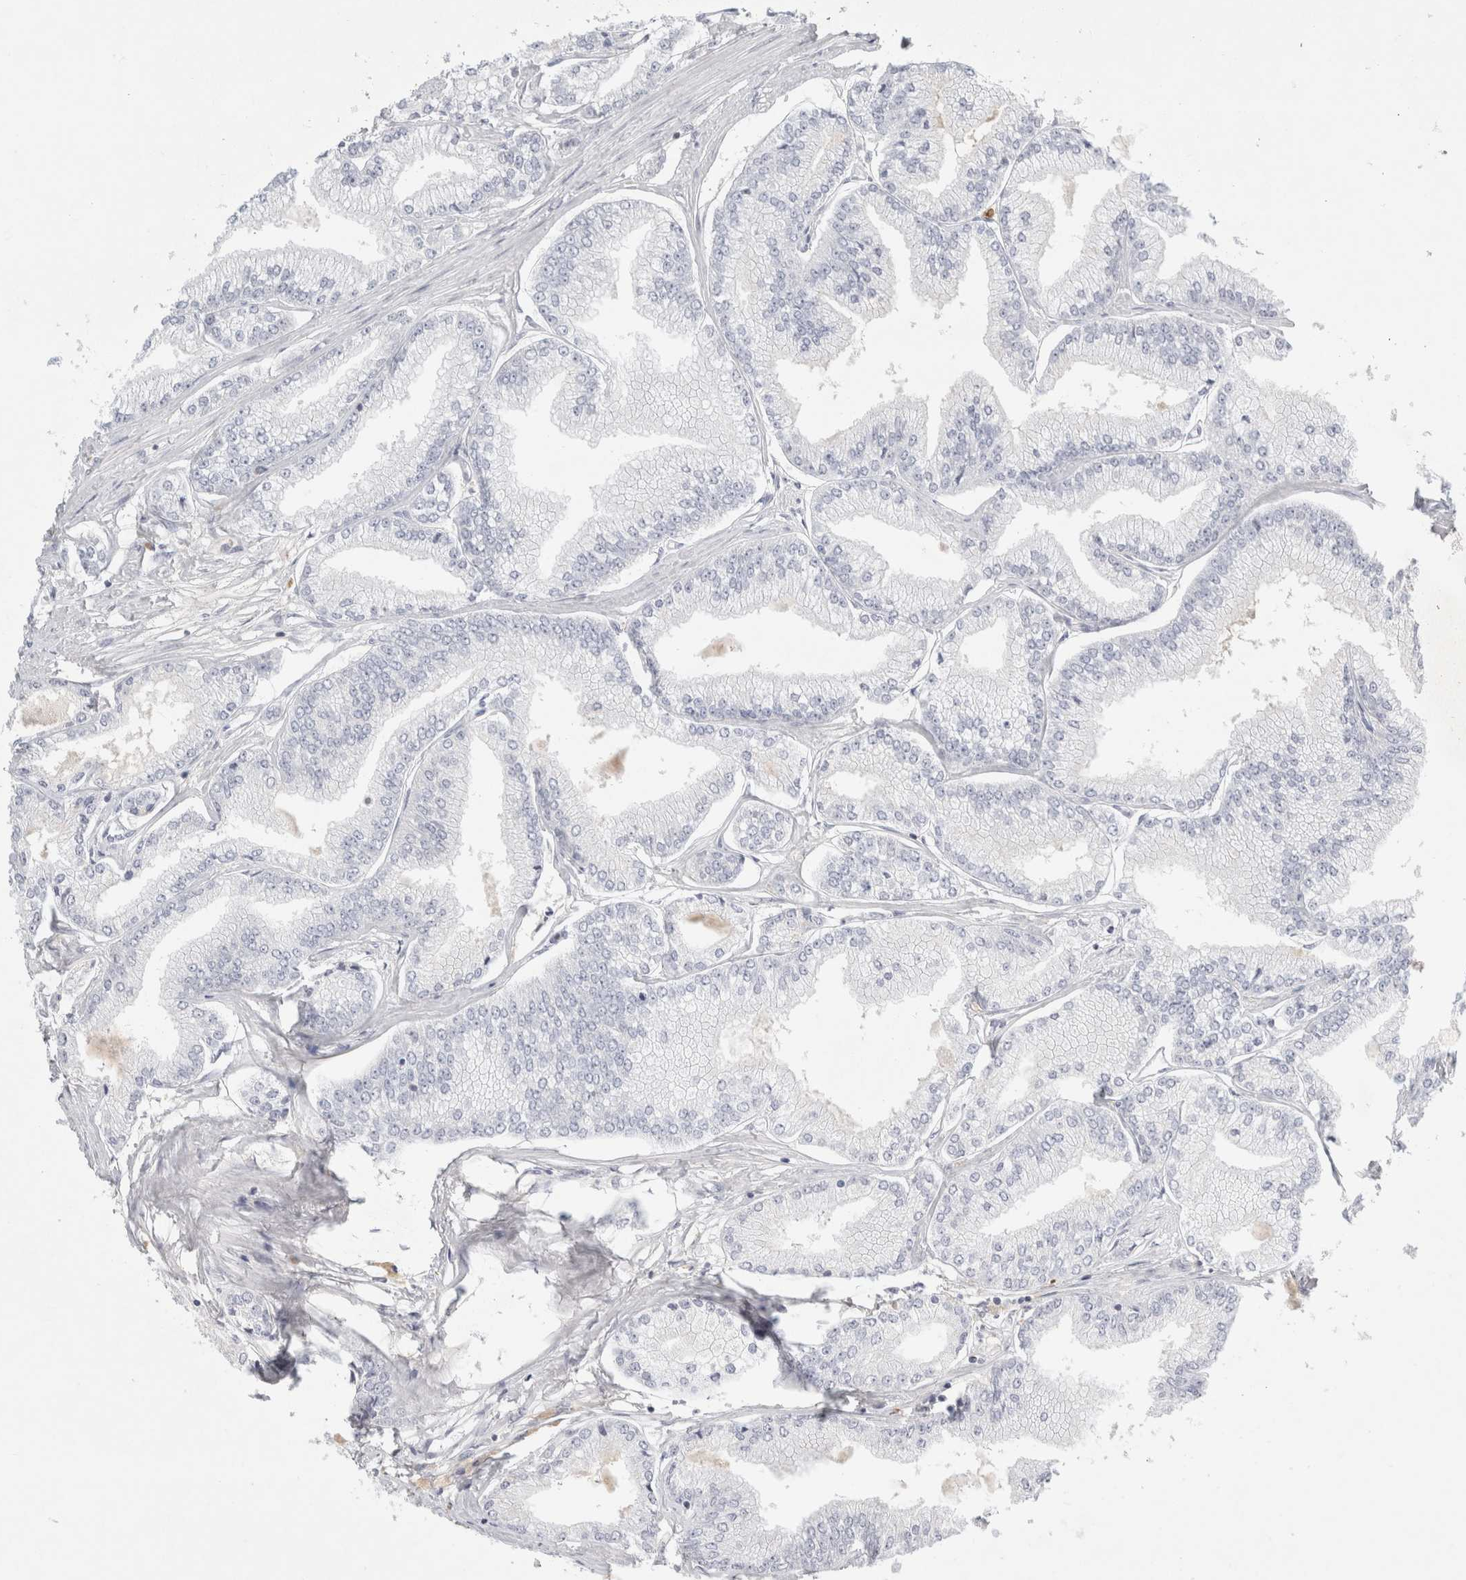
{"staining": {"intensity": "negative", "quantity": "none", "location": "none"}, "tissue": "prostate cancer", "cell_type": "Tumor cells", "image_type": "cancer", "snomed": [{"axis": "morphology", "description": "Adenocarcinoma, Low grade"}, {"axis": "topography", "description": "Prostate"}], "caption": "DAB (3,3'-diaminobenzidine) immunohistochemical staining of human prostate cancer shows no significant positivity in tumor cells.", "gene": "FGL2", "patient": {"sex": "male", "age": 52}}